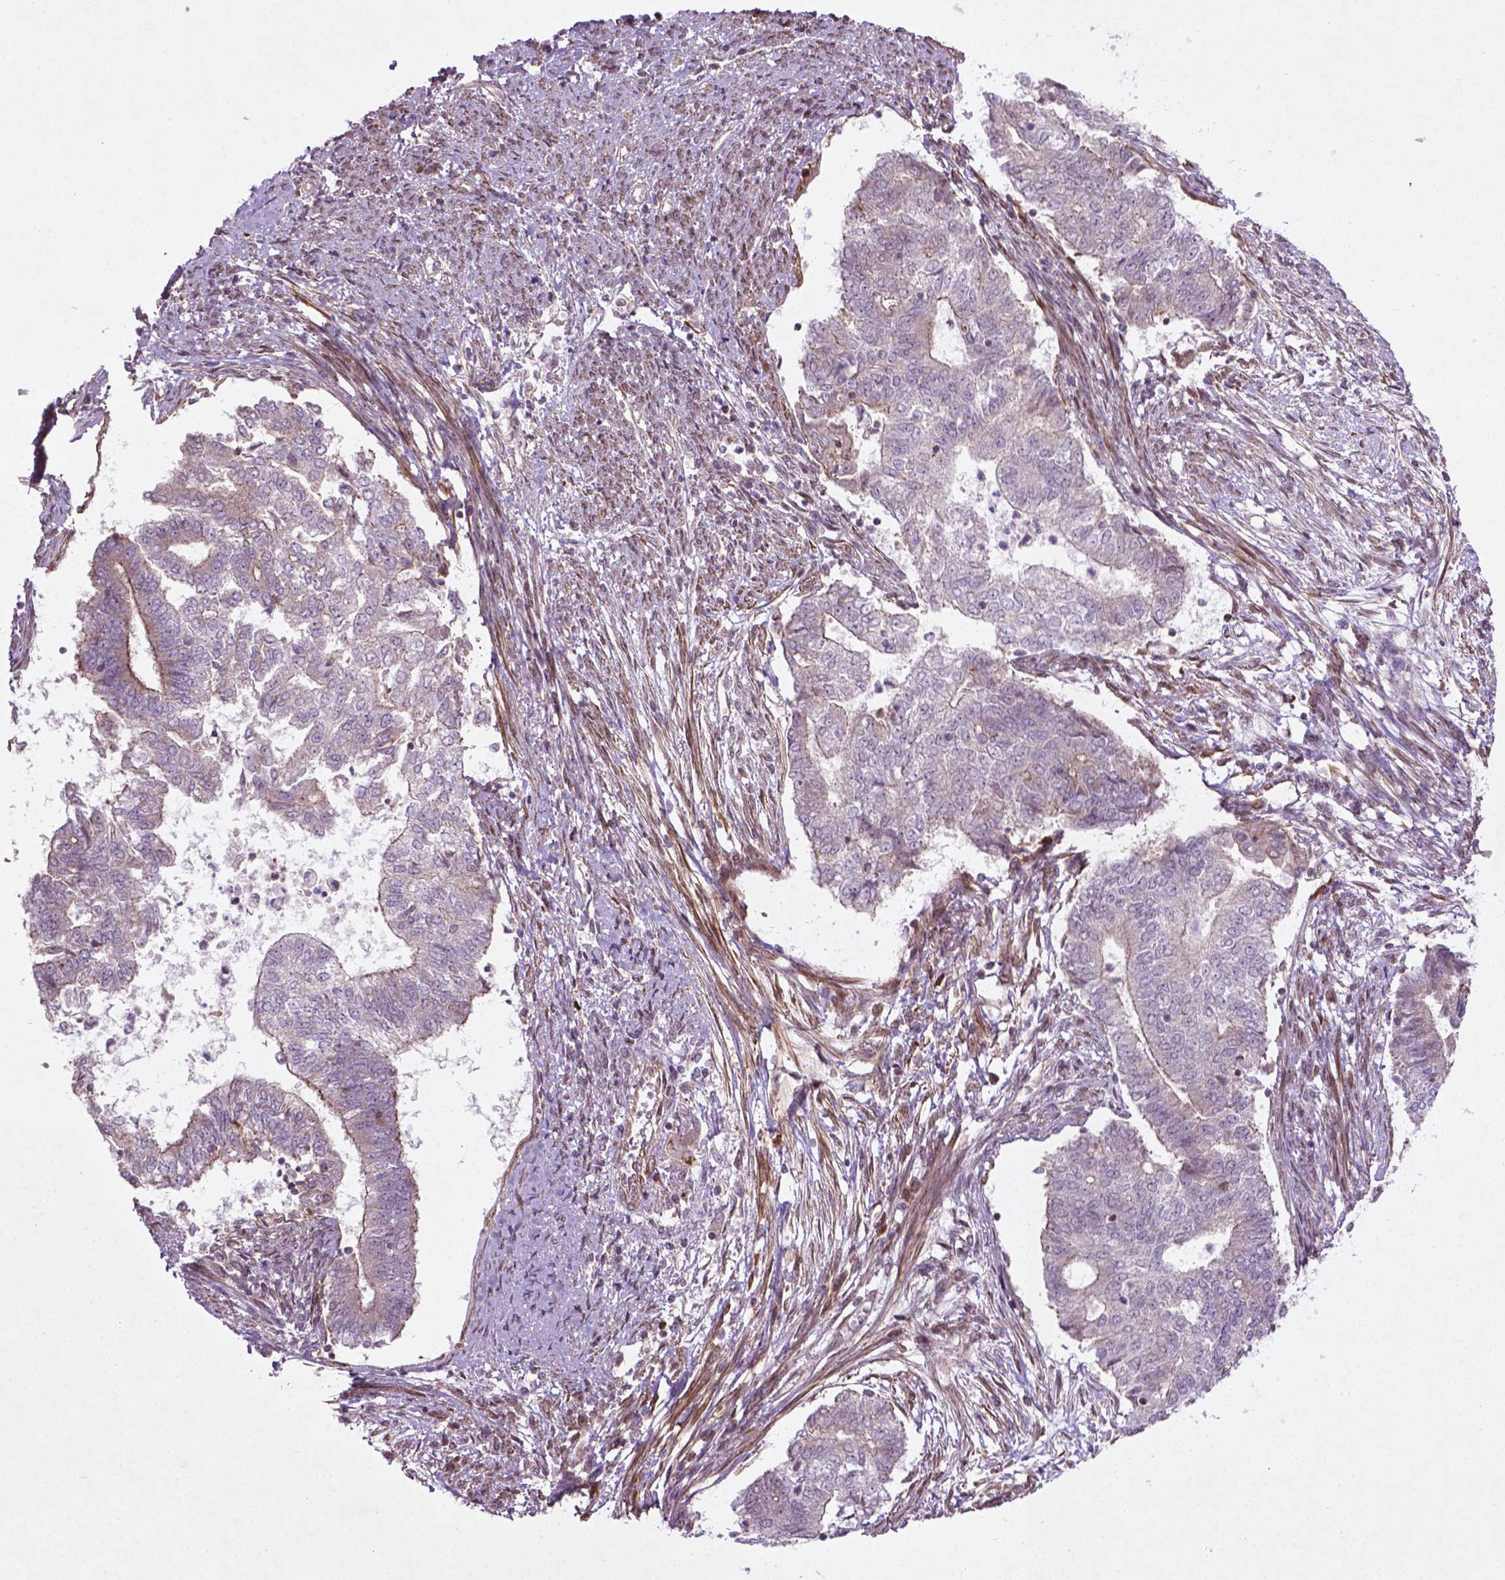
{"staining": {"intensity": "weak", "quantity": "<25%", "location": "cytoplasmic/membranous"}, "tissue": "endometrial cancer", "cell_type": "Tumor cells", "image_type": "cancer", "snomed": [{"axis": "morphology", "description": "Adenocarcinoma, NOS"}, {"axis": "topography", "description": "Endometrium"}], "caption": "IHC photomicrograph of neoplastic tissue: human adenocarcinoma (endometrial) stained with DAB (3,3'-diaminobenzidine) shows no significant protein expression in tumor cells. The staining is performed using DAB brown chromogen with nuclei counter-stained in using hematoxylin.", "gene": "TCHP", "patient": {"sex": "female", "age": 65}}